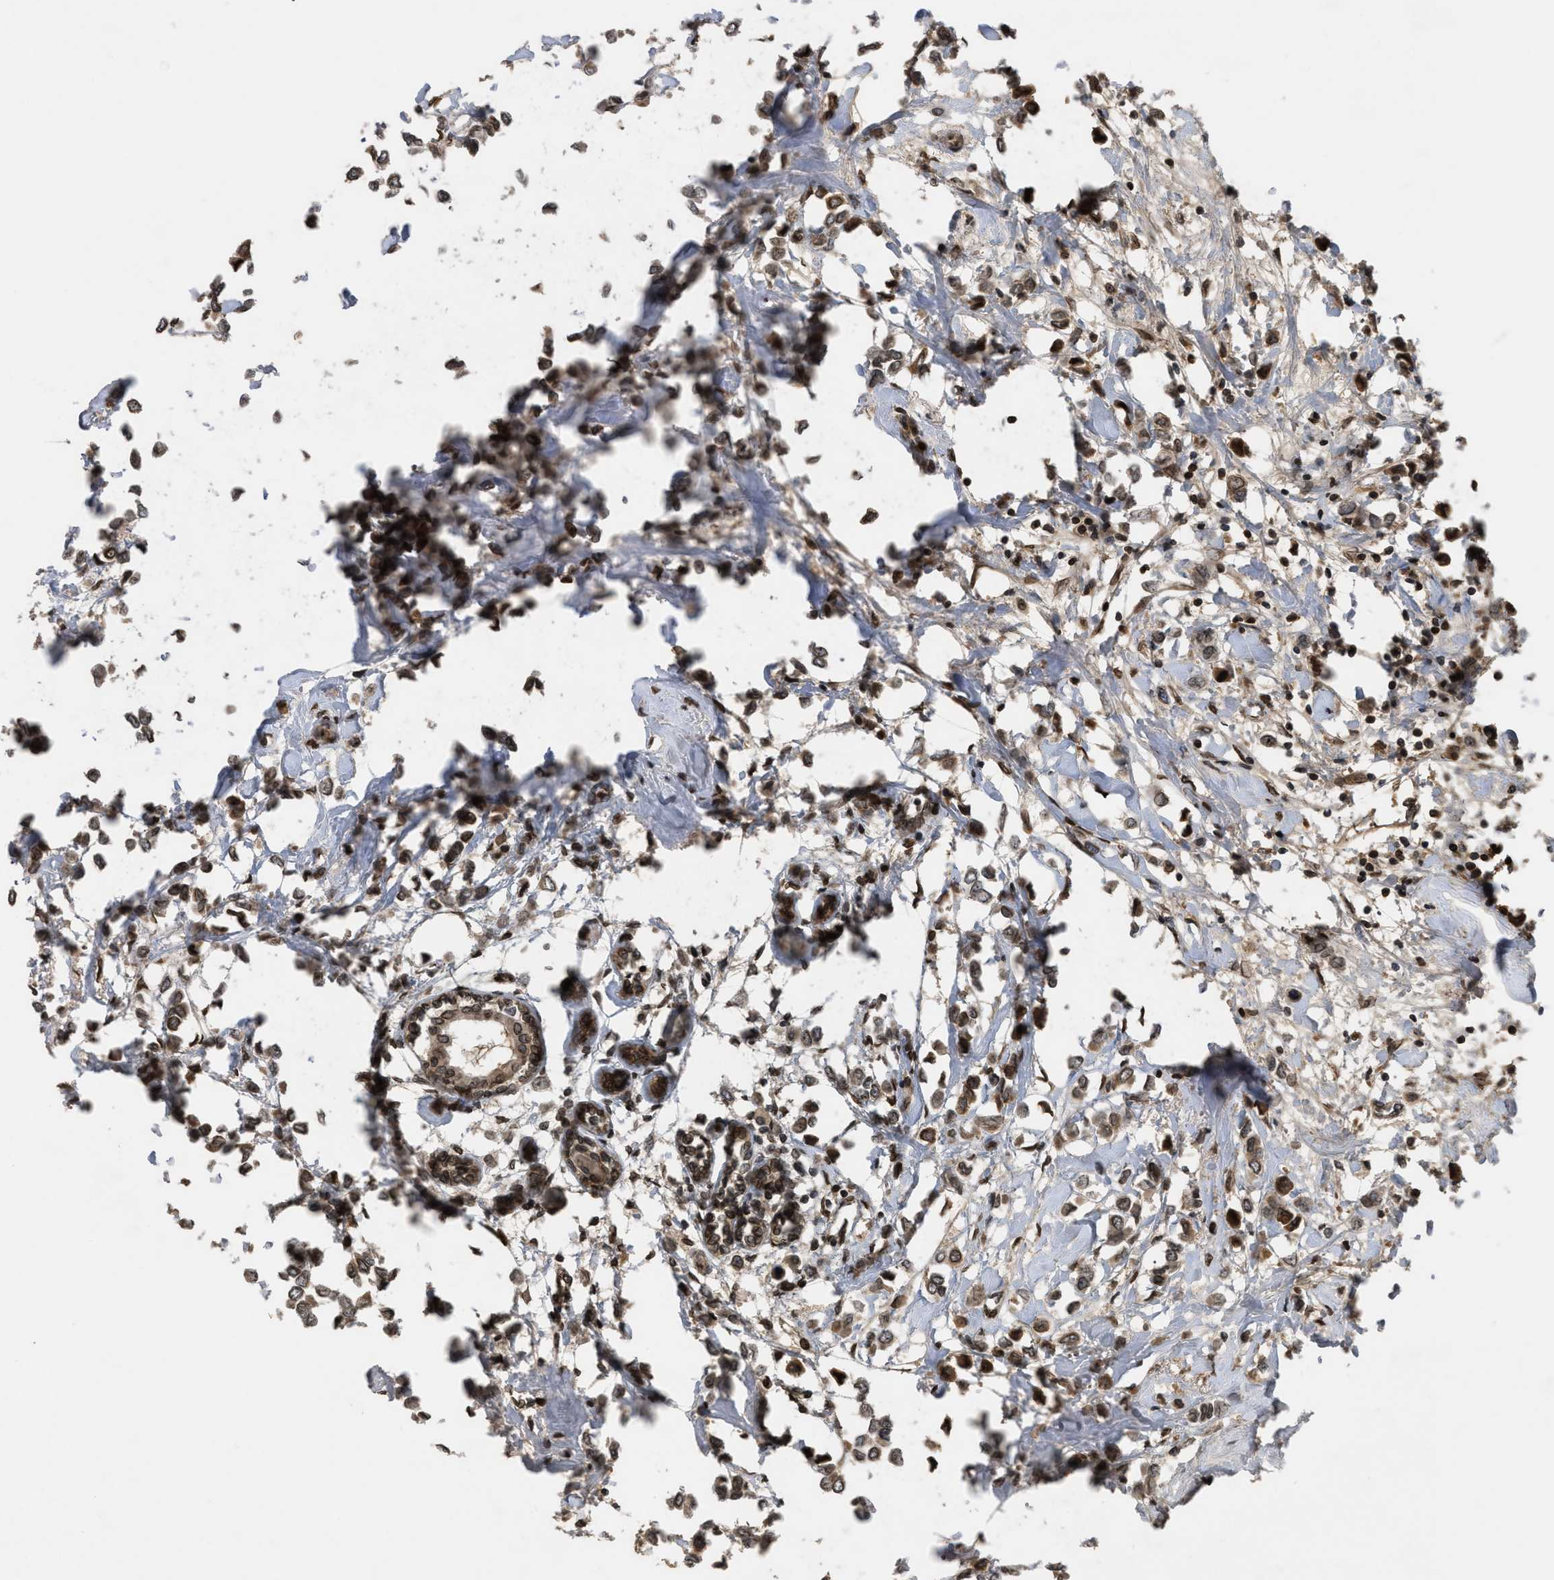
{"staining": {"intensity": "moderate", "quantity": ">75%", "location": "cytoplasmic/membranous,nuclear"}, "tissue": "breast cancer", "cell_type": "Tumor cells", "image_type": "cancer", "snomed": [{"axis": "morphology", "description": "Lobular carcinoma"}, {"axis": "topography", "description": "Breast"}], "caption": "This is an image of IHC staining of lobular carcinoma (breast), which shows moderate expression in the cytoplasmic/membranous and nuclear of tumor cells.", "gene": "CRY1", "patient": {"sex": "female", "age": 51}}